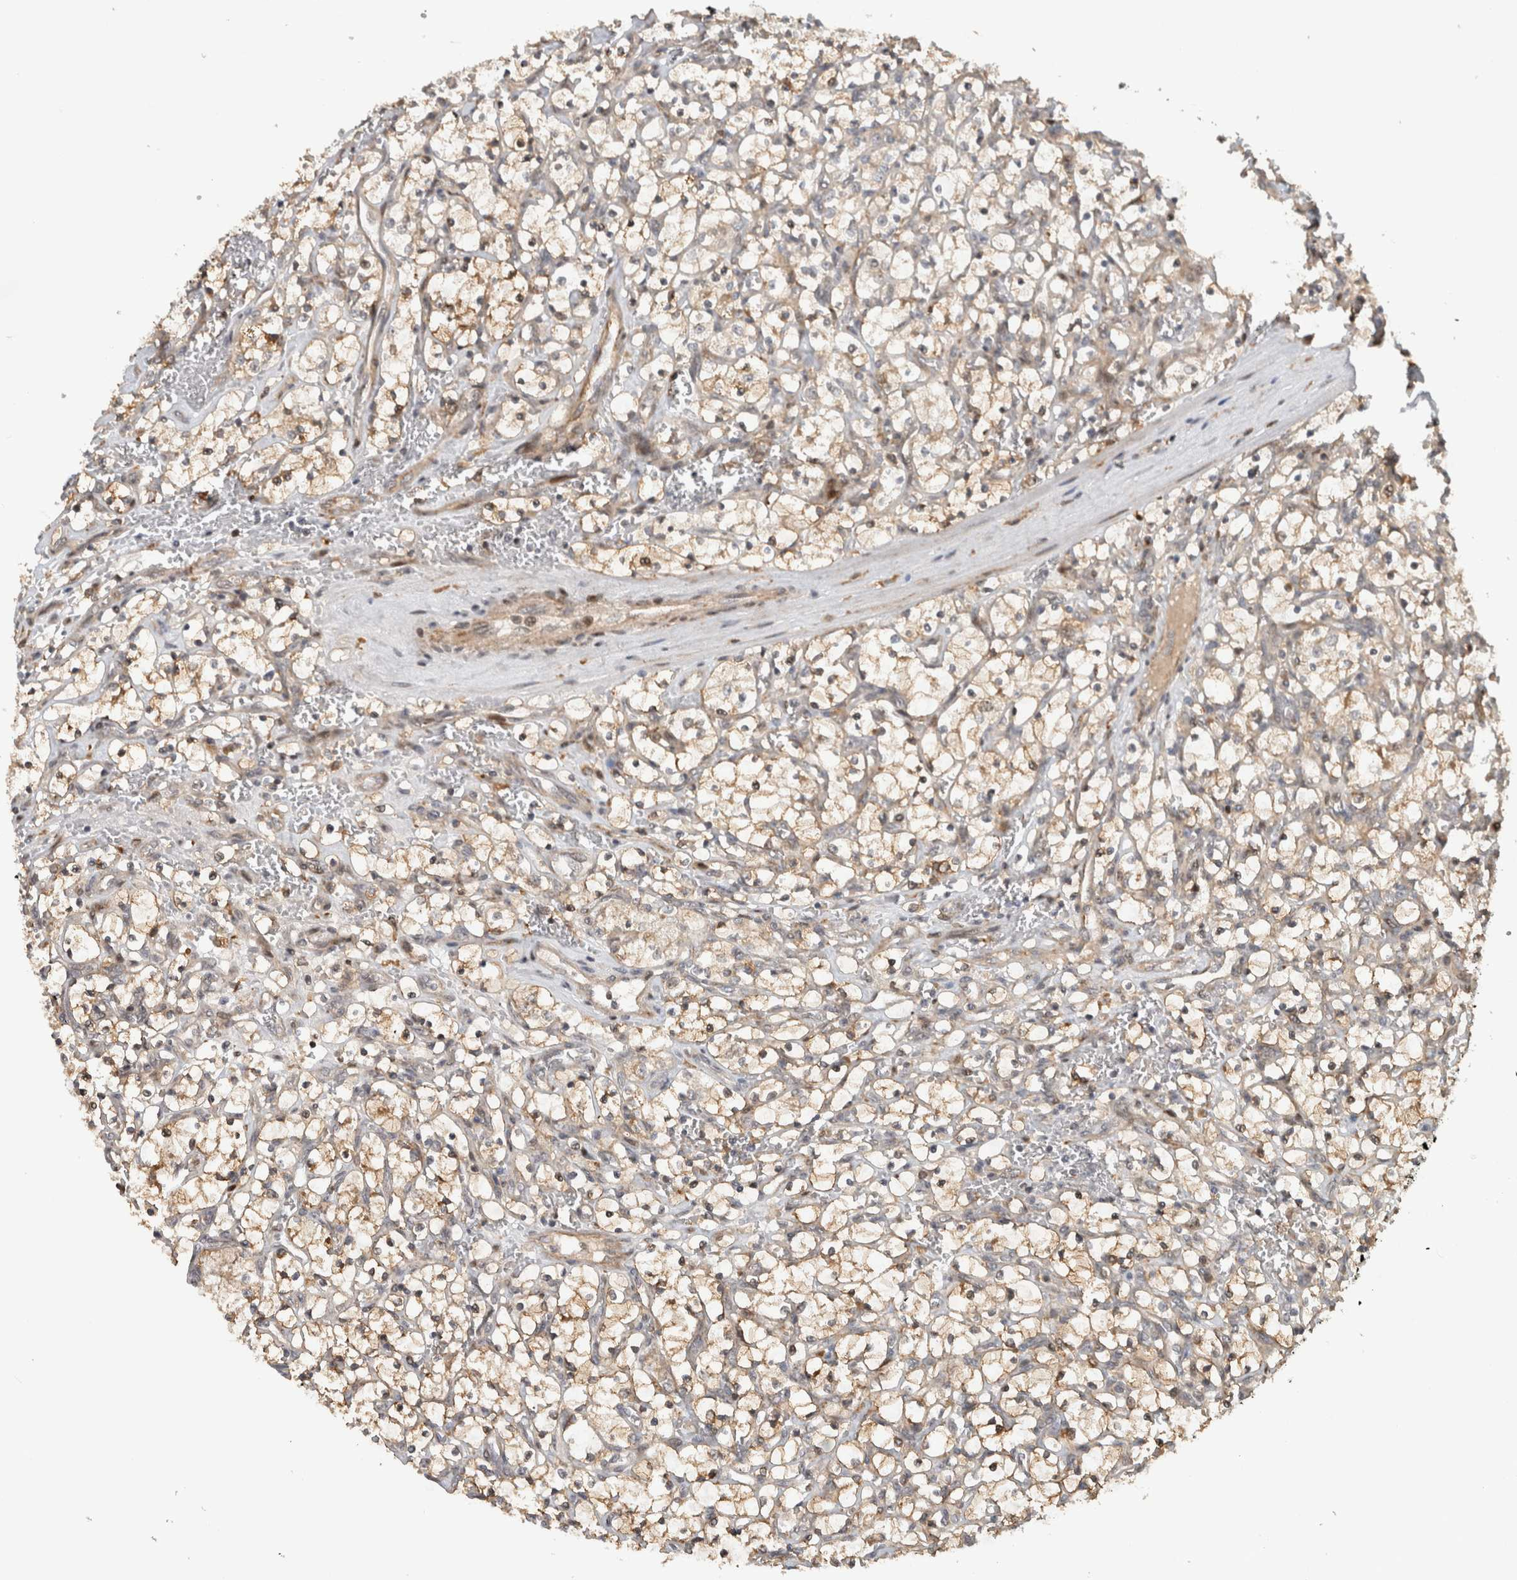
{"staining": {"intensity": "weak", "quantity": ">75%", "location": "cytoplasmic/membranous"}, "tissue": "renal cancer", "cell_type": "Tumor cells", "image_type": "cancer", "snomed": [{"axis": "morphology", "description": "Adenocarcinoma, NOS"}, {"axis": "topography", "description": "Kidney"}], "caption": "About >75% of tumor cells in human renal adenocarcinoma demonstrate weak cytoplasmic/membranous protein expression as visualized by brown immunohistochemical staining.", "gene": "INSRR", "patient": {"sex": "female", "age": 69}}